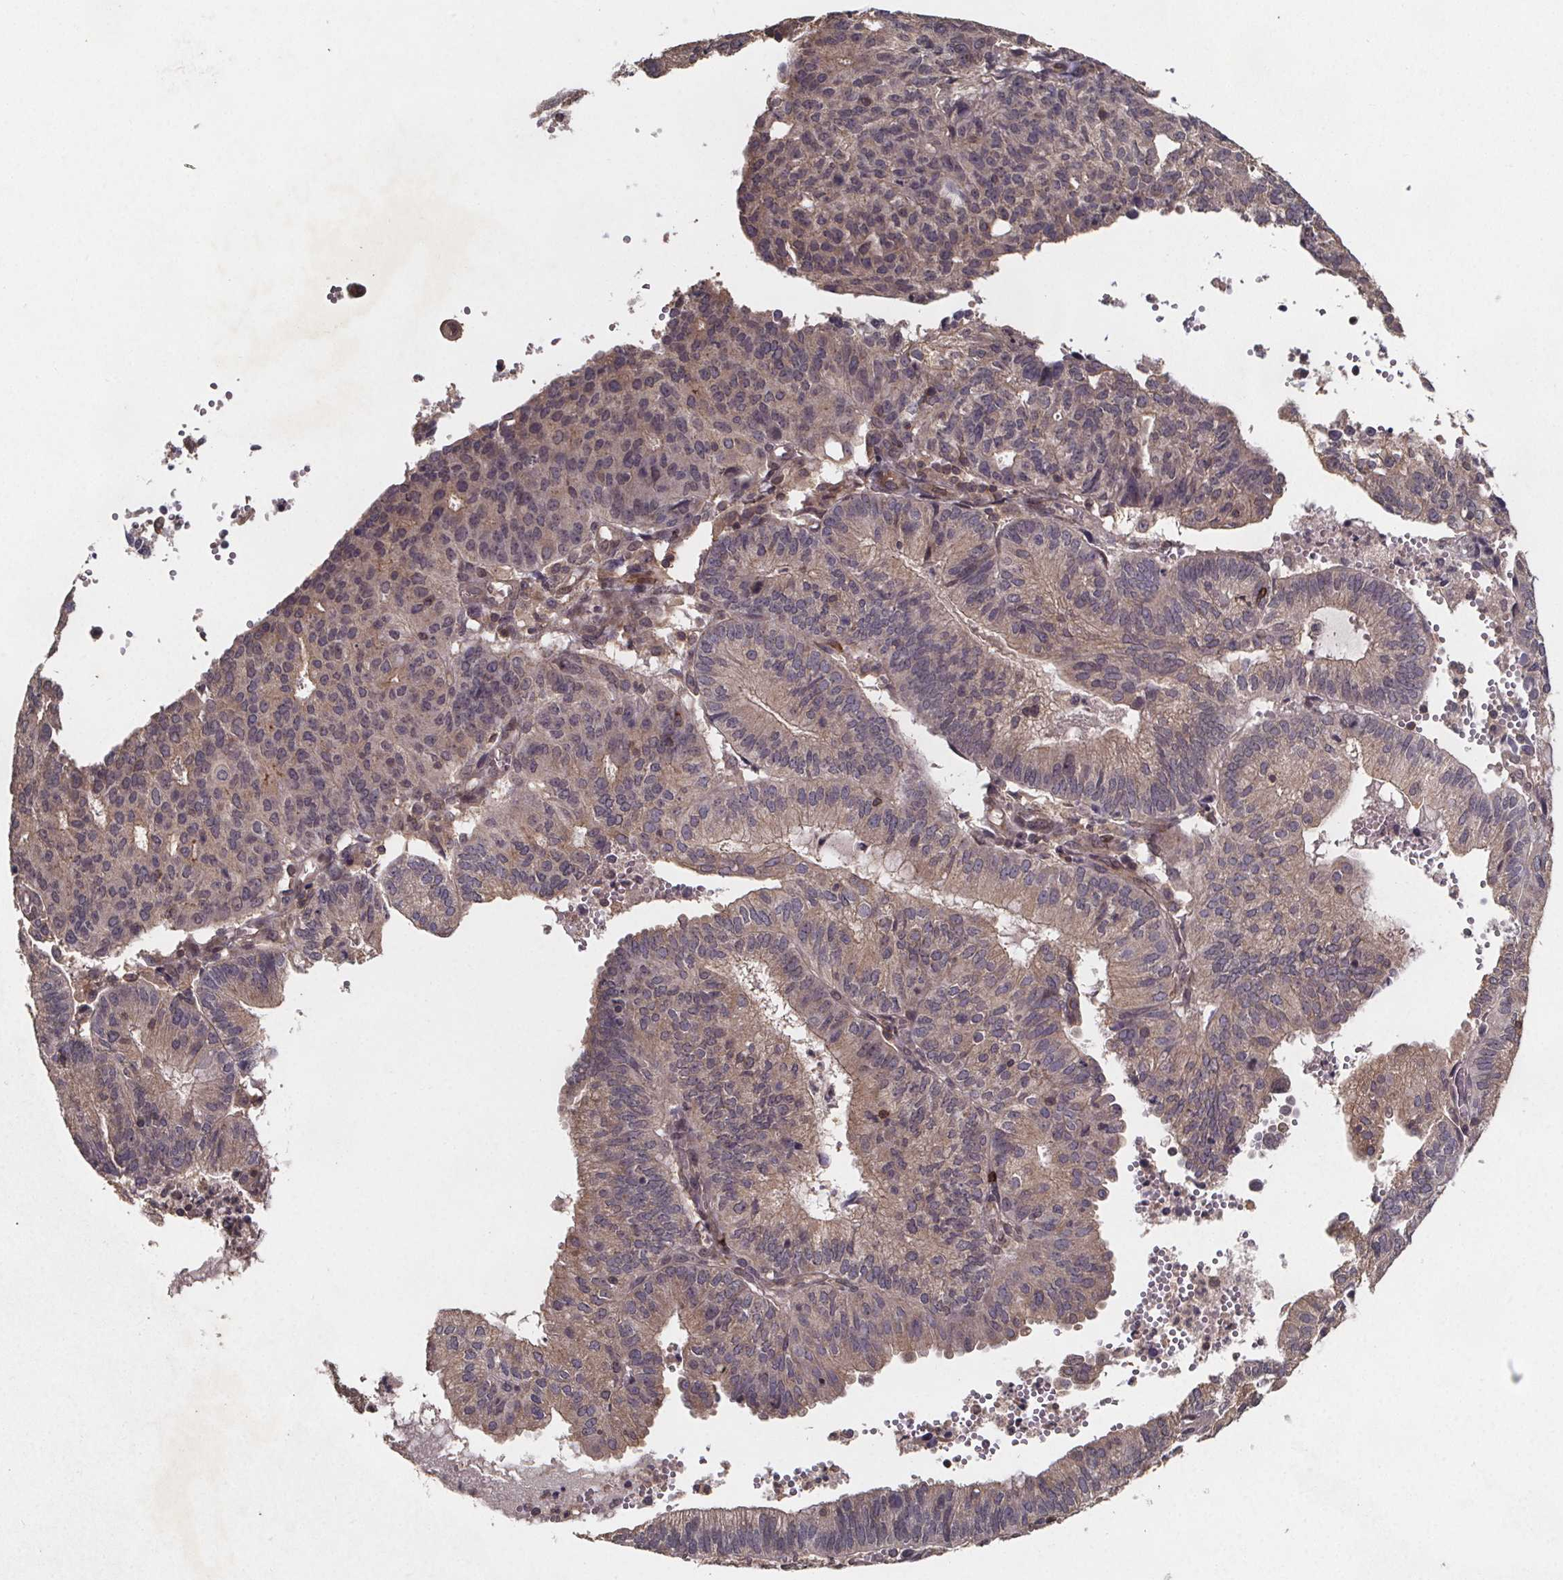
{"staining": {"intensity": "weak", "quantity": "<25%", "location": "cytoplasmic/membranous"}, "tissue": "endometrial cancer", "cell_type": "Tumor cells", "image_type": "cancer", "snomed": [{"axis": "morphology", "description": "Adenocarcinoma, NOS"}, {"axis": "topography", "description": "Endometrium"}], "caption": "High power microscopy micrograph of an immunohistochemistry image of endometrial cancer (adenocarcinoma), revealing no significant staining in tumor cells.", "gene": "PIERCE2", "patient": {"sex": "female", "age": 82}}